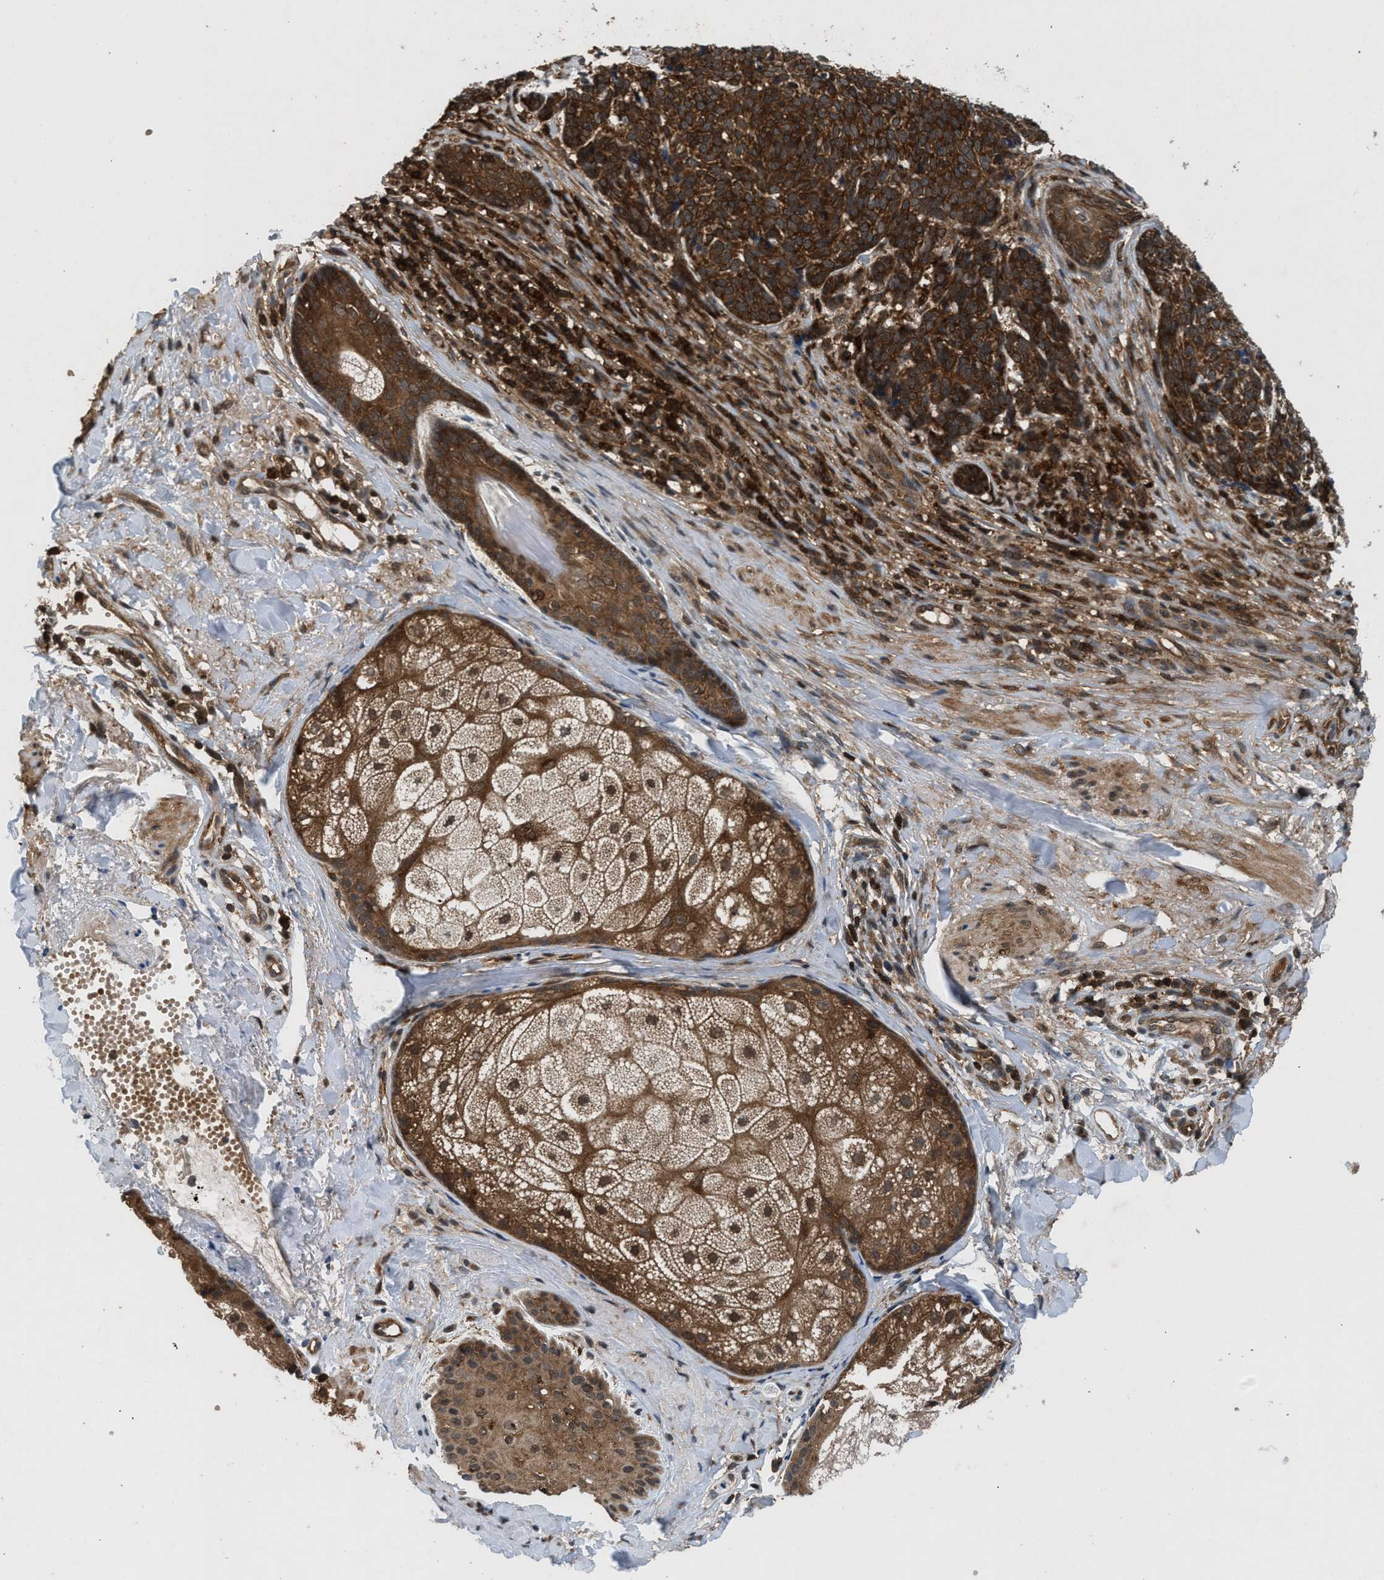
{"staining": {"intensity": "strong", "quantity": ">75%", "location": "cytoplasmic/membranous"}, "tissue": "skin cancer", "cell_type": "Tumor cells", "image_type": "cancer", "snomed": [{"axis": "morphology", "description": "Basal cell carcinoma"}, {"axis": "topography", "description": "Skin"}], "caption": "Strong cytoplasmic/membranous expression for a protein is identified in approximately >75% of tumor cells of skin cancer using IHC.", "gene": "OXSR1", "patient": {"sex": "male", "age": 84}}